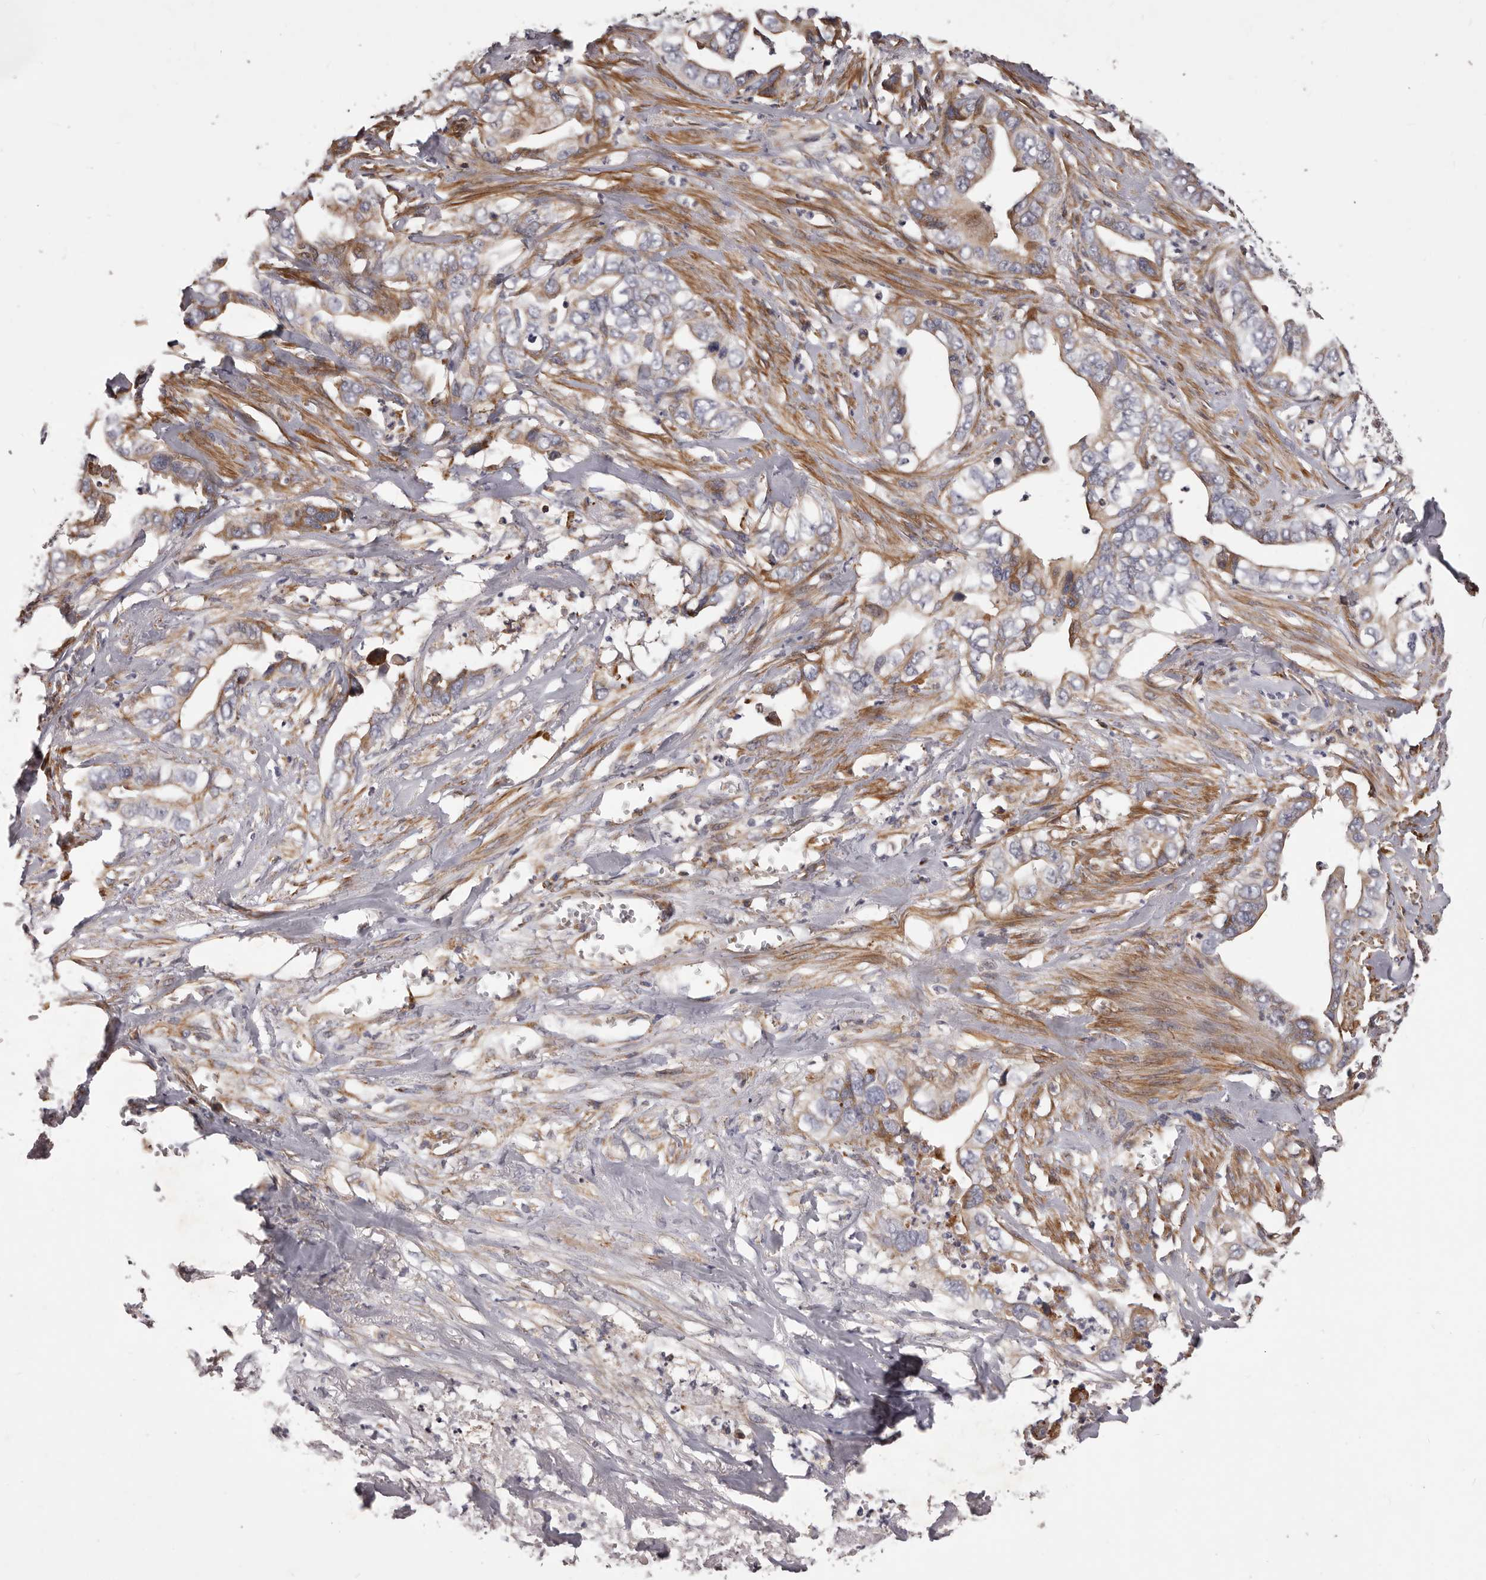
{"staining": {"intensity": "moderate", "quantity": "<25%", "location": "cytoplasmic/membranous"}, "tissue": "liver cancer", "cell_type": "Tumor cells", "image_type": "cancer", "snomed": [{"axis": "morphology", "description": "Cholangiocarcinoma"}, {"axis": "topography", "description": "Liver"}], "caption": "Immunohistochemistry (IHC) of liver cancer (cholangiocarcinoma) demonstrates low levels of moderate cytoplasmic/membranous staining in approximately <25% of tumor cells. The protein is shown in brown color, while the nuclei are stained blue.", "gene": "ALPK1", "patient": {"sex": "female", "age": 79}}